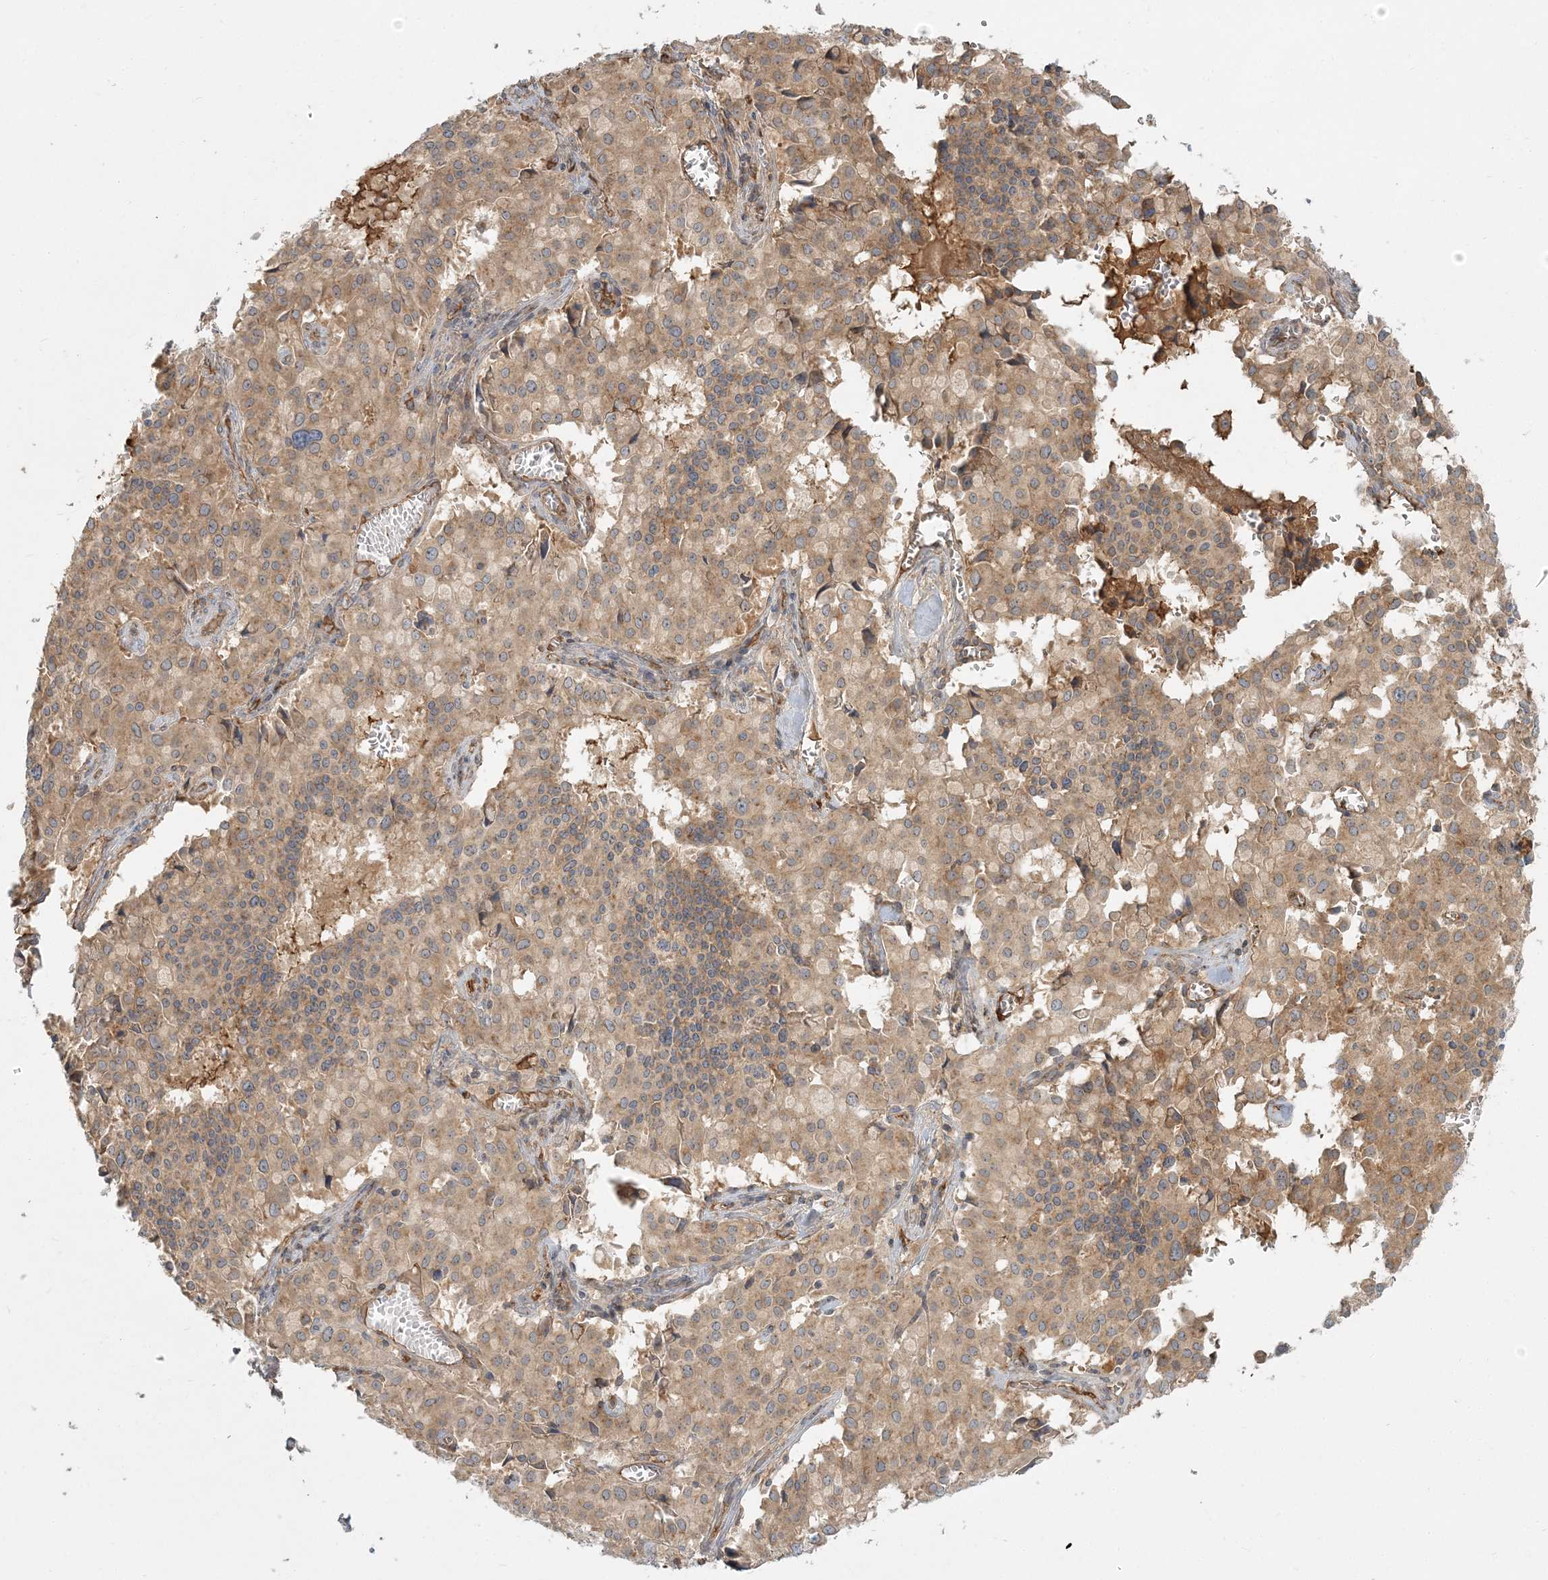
{"staining": {"intensity": "moderate", "quantity": ">75%", "location": "cytoplasmic/membranous"}, "tissue": "pancreatic cancer", "cell_type": "Tumor cells", "image_type": "cancer", "snomed": [{"axis": "morphology", "description": "Adenocarcinoma, NOS"}, {"axis": "topography", "description": "Pancreas"}], "caption": "An immunohistochemistry (IHC) image of neoplastic tissue is shown. Protein staining in brown highlights moderate cytoplasmic/membranous positivity in pancreatic adenocarcinoma within tumor cells.", "gene": "AP1AR", "patient": {"sex": "male", "age": 65}}